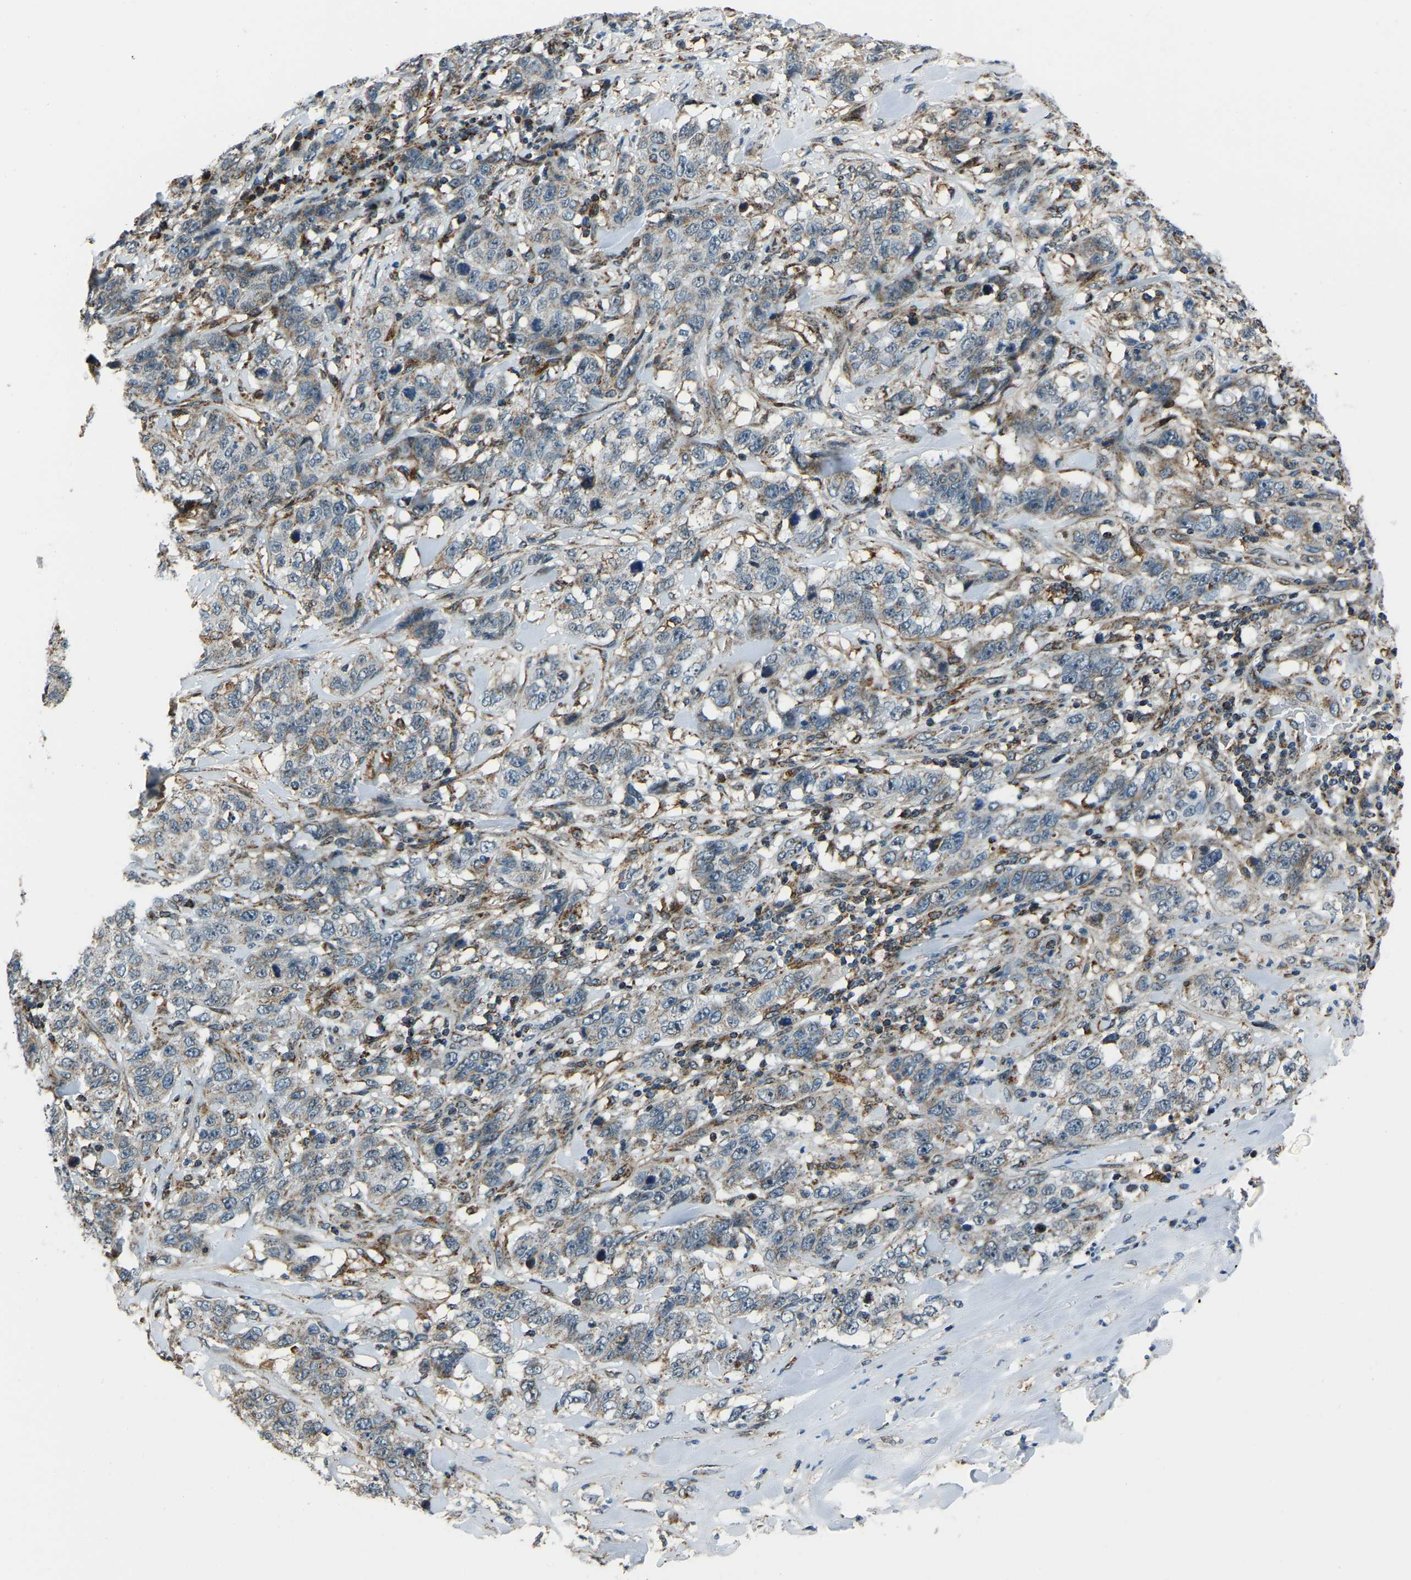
{"staining": {"intensity": "negative", "quantity": "none", "location": "none"}, "tissue": "stomach cancer", "cell_type": "Tumor cells", "image_type": "cancer", "snomed": [{"axis": "morphology", "description": "Adenocarcinoma, NOS"}, {"axis": "topography", "description": "Stomach"}], "caption": "The immunohistochemistry (IHC) photomicrograph has no significant staining in tumor cells of stomach cancer tissue.", "gene": "RBM33", "patient": {"sex": "male", "age": 48}}